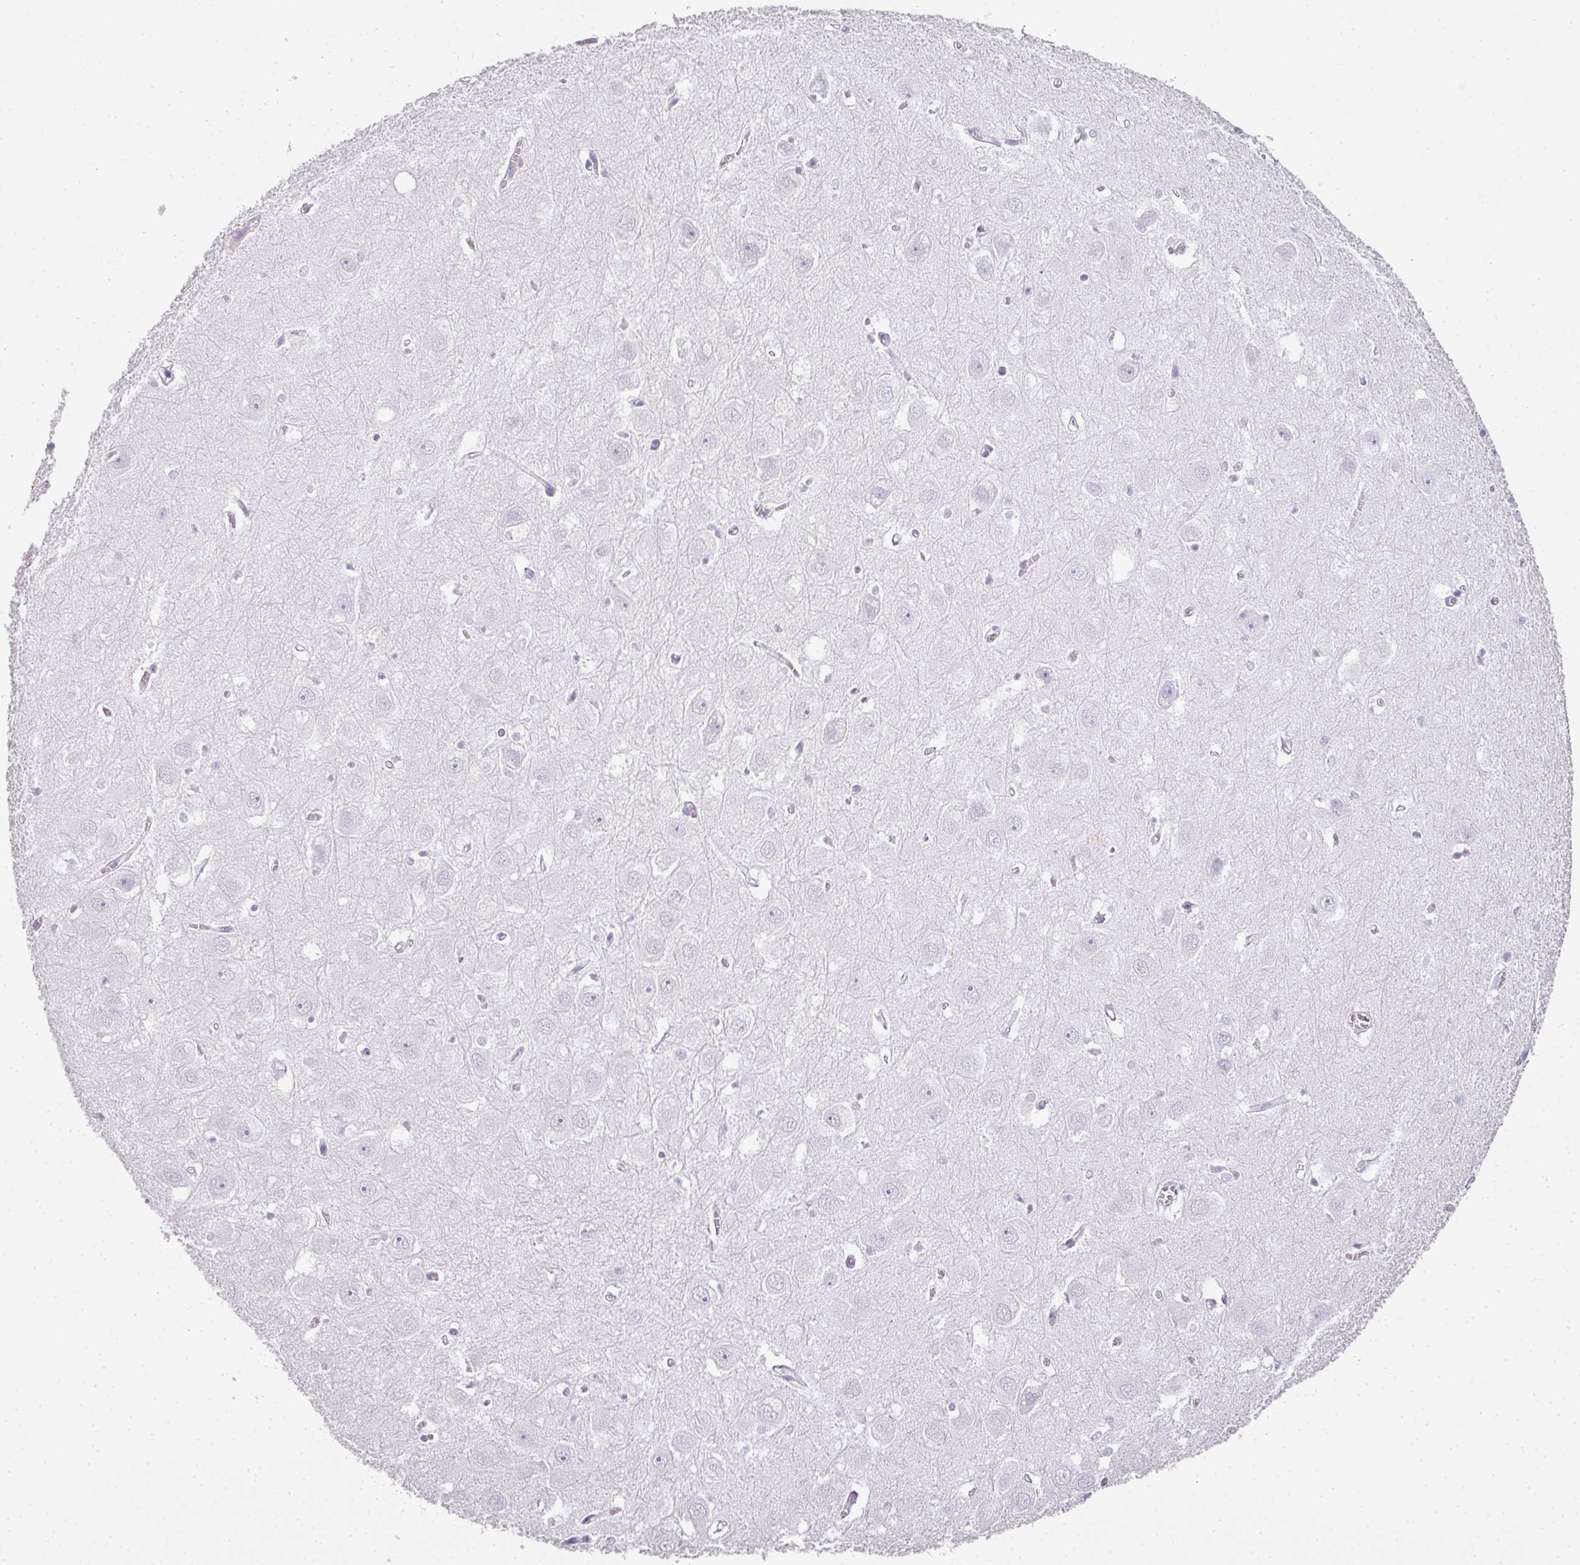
{"staining": {"intensity": "negative", "quantity": "none", "location": "none"}, "tissue": "hippocampus", "cell_type": "Glial cells", "image_type": "normal", "snomed": [{"axis": "morphology", "description": "Normal tissue, NOS"}, {"axis": "topography", "description": "Hippocampus"}], "caption": "DAB immunohistochemical staining of benign hippocampus exhibits no significant staining in glial cells. Brightfield microscopy of immunohistochemistry (IHC) stained with DAB (3,3'-diaminobenzidine) (brown) and hematoxylin (blue), captured at high magnification.", "gene": "RBMY1A1", "patient": {"sex": "female", "age": 64}}